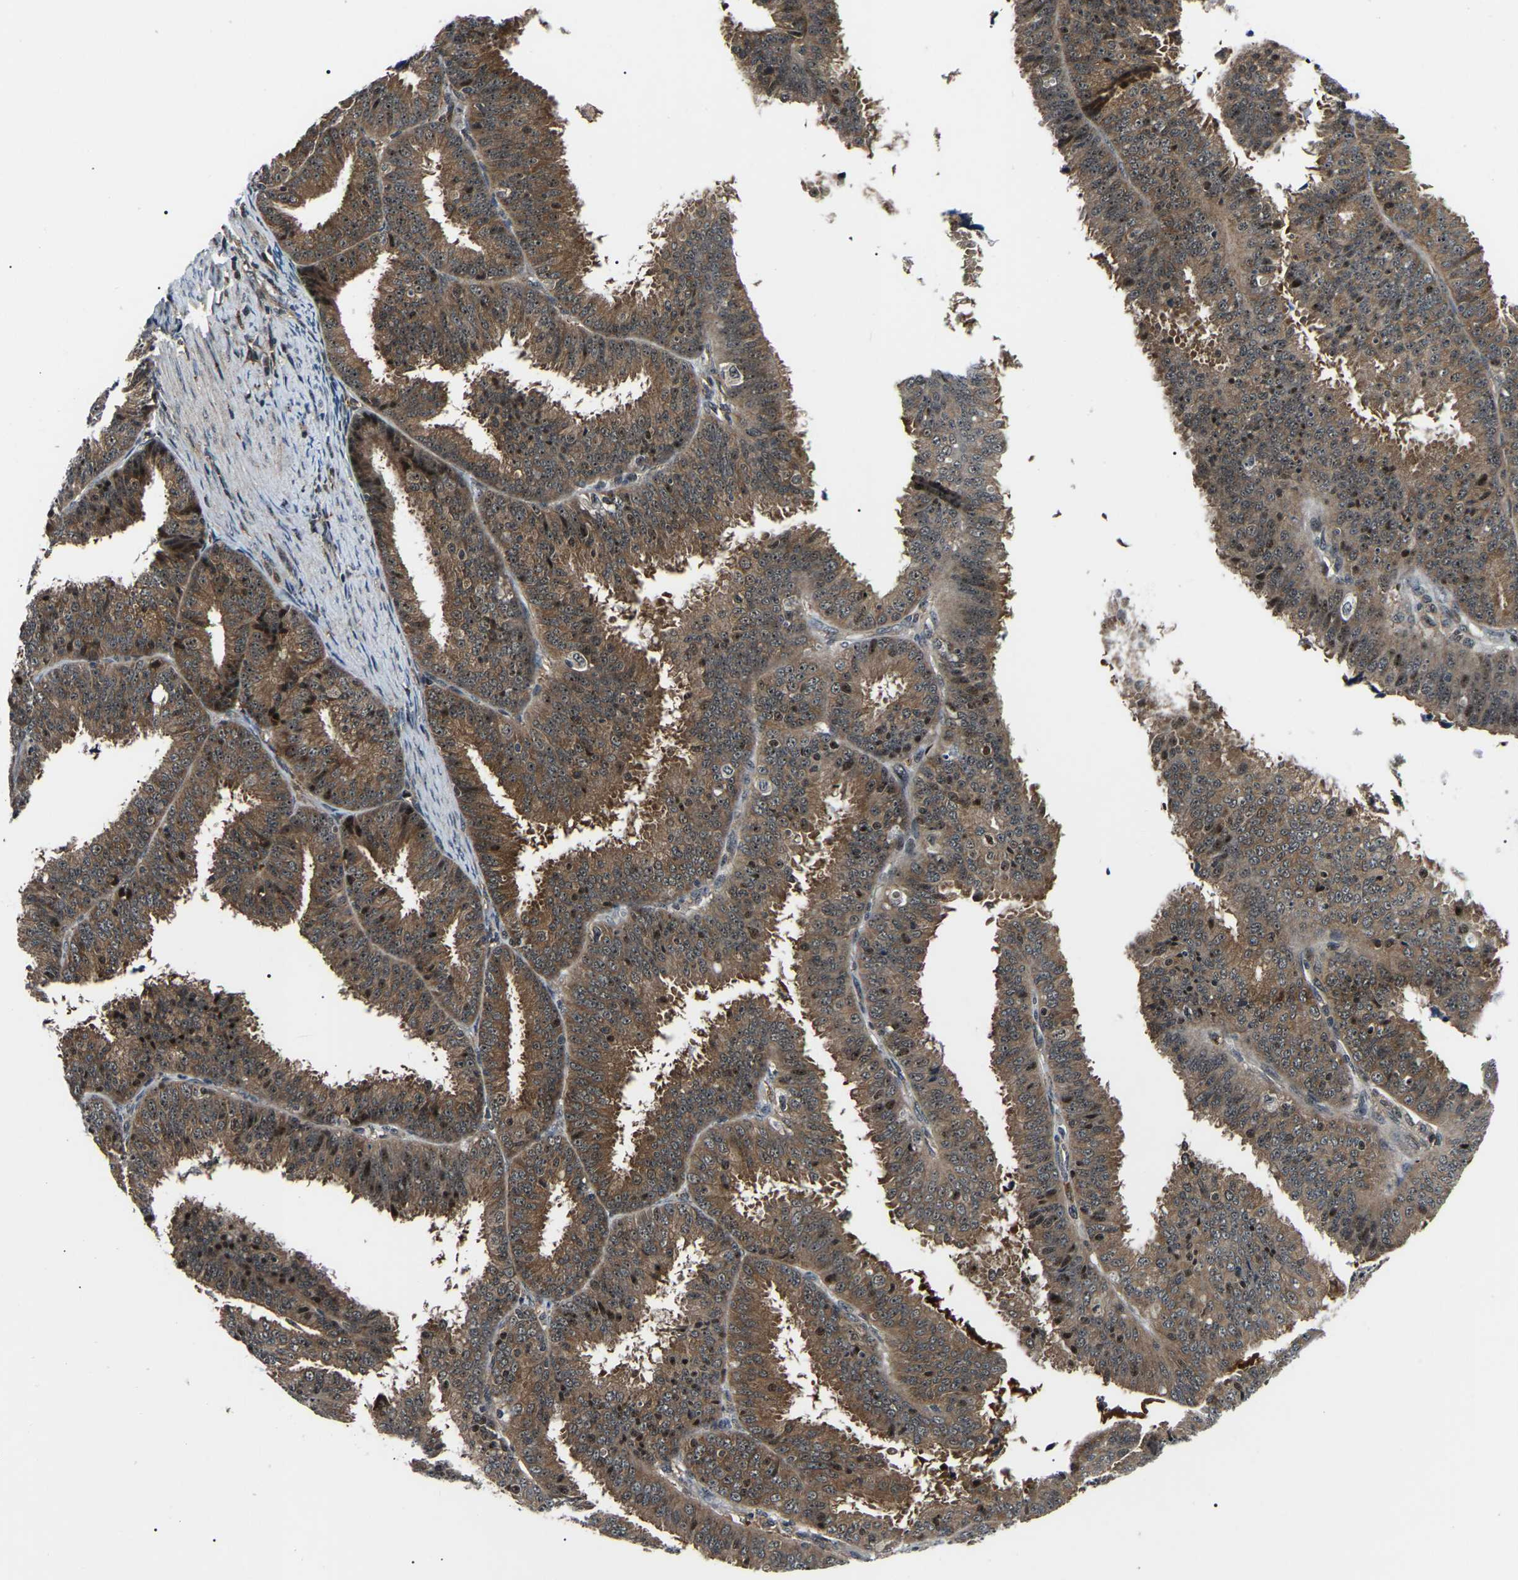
{"staining": {"intensity": "moderate", "quantity": ">75%", "location": "cytoplasmic/membranous,nuclear"}, "tissue": "endometrial cancer", "cell_type": "Tumor cells", "image_type": "cancer", "snomed": [{"axis": "morphology", "description": "Adenocarcinoma, NOS"}, {"axis": "topography", "description": "Endometrium"}], "caption": "Protein staining exhibits moderate cytoplasmic/membranous and nuclear expression in about >75% of tumor cells in endometrial adenocarcinoma.", "gene": "RRP1B", "patient": {"sex": "female", "age": 70}}